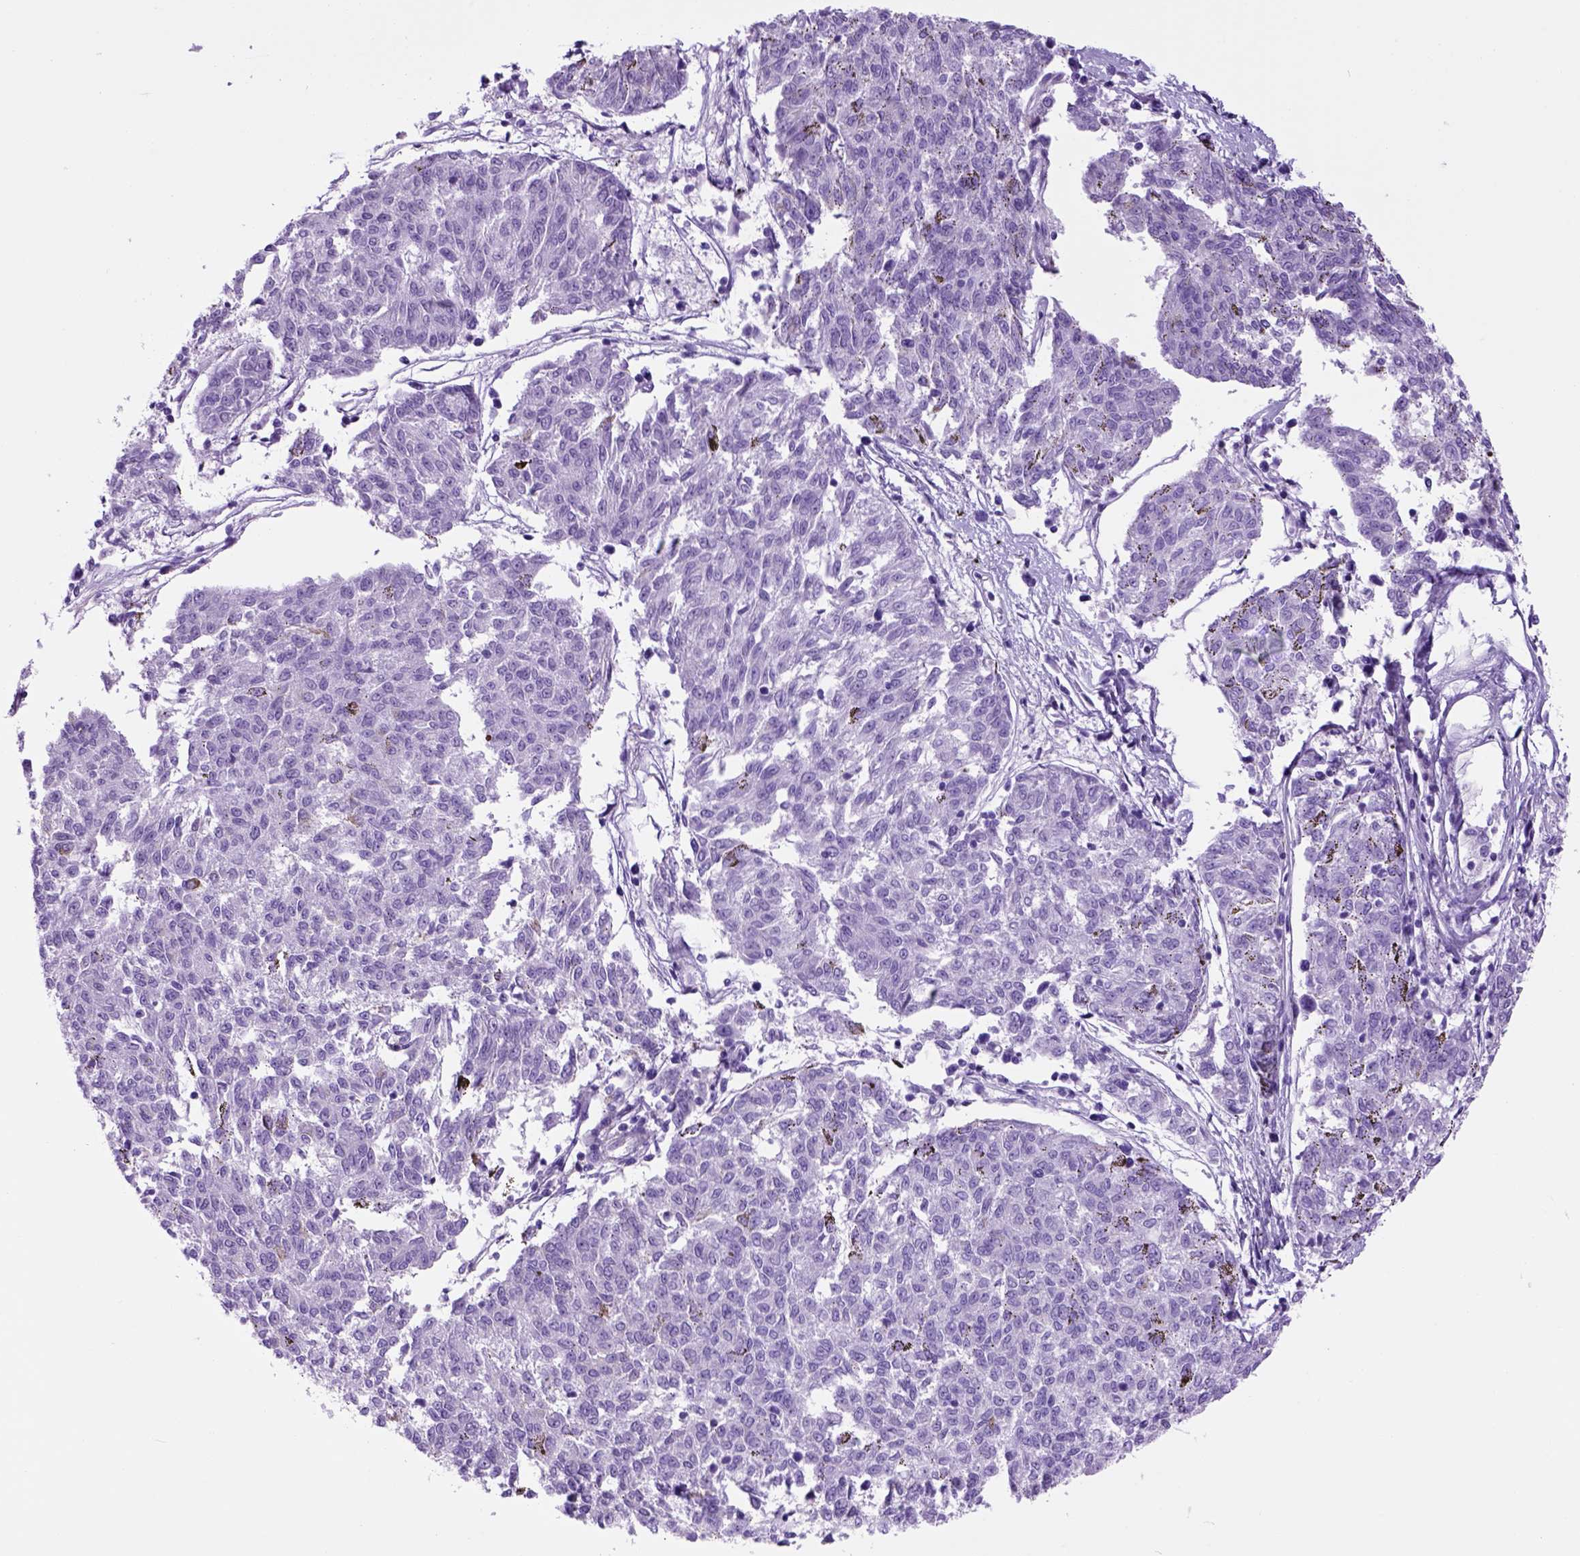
{"staining": {"intensity": "negative", "quantity": "none", "location": "none"}, "tissue": "melanoma", "cell_type": "Tumor cells", "image_type": "cancer", "snomed": [{"axis": "morphology", "description": "Malignant melanoma, NOS"}, {"axis": "topography", "description": "Skin"}], "caption": "Immunohistochemistry (IHC) image of neoplastic tissue: human melanoma stained with DAB (3,3'-diaminobenzidine) demonstrates no significant protein staining in tumor cells. (DAB immunohistochemistry (IHC) visualized using brightfield microscopy, high magnification).", "gene": "HHIPL2", "patient": {"sex": "female", "age": 72}}